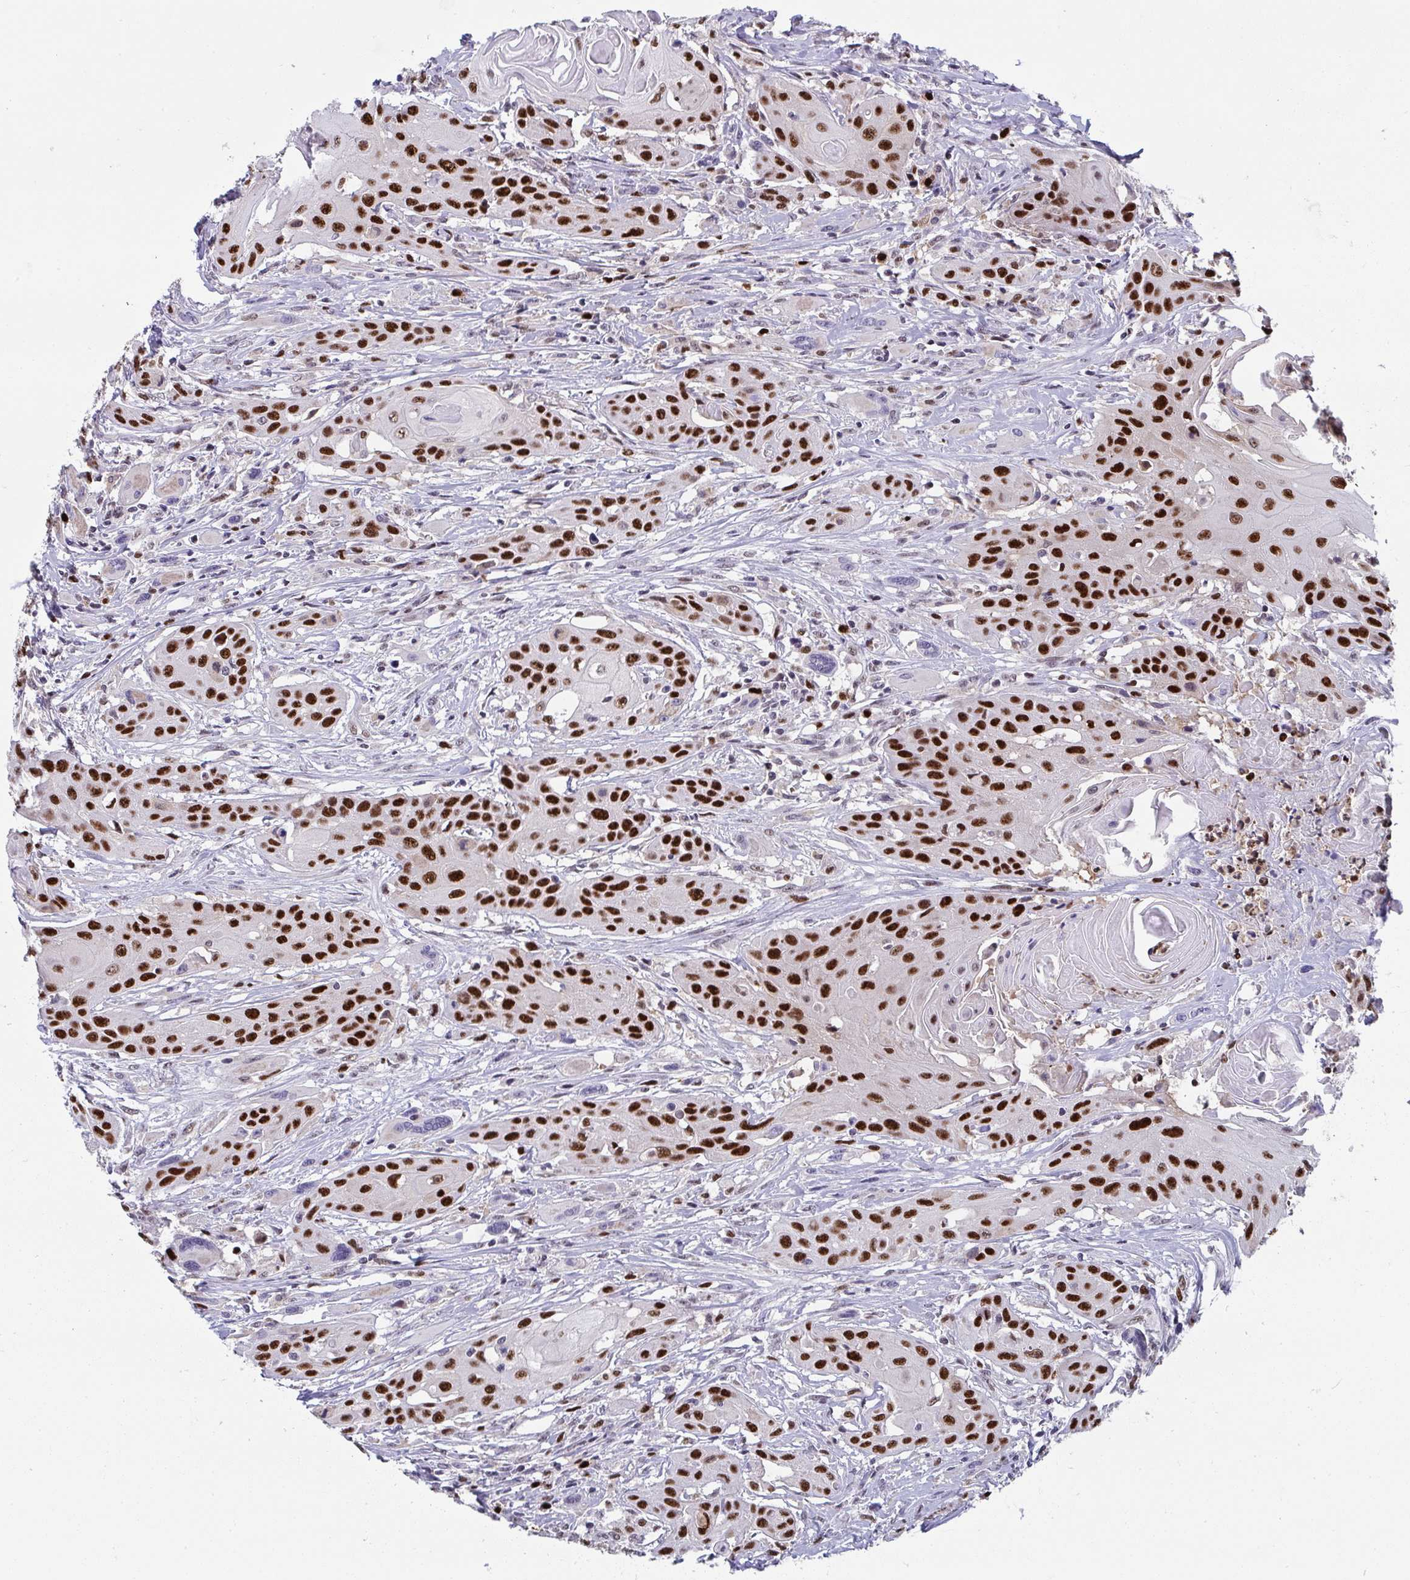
{"staining": {"intensity": "strong", "quantity": ">75%", "location": "nuclear"}, "tissue": "head and neck cancer", "cell_type": "Tumor cells", "image_type": "cancer", "snomed": [{"axis": "morphology", "description": "Squamous cell carcinoma, NOS"}, {"axis": "topography", "description": "Oral tissue"}, {"axis": "topography", "description": "Head-Neck"}, {"axis": "topography", "description": "Neck, NOS"}], "caption": "Head and neck cancer was stained to show a protein in brown. There is high levels of strong nuclear staining in approximately >75% of tumor cells.", "gene": "JDP2", "patient": {"sex": "female", "age": 55}}